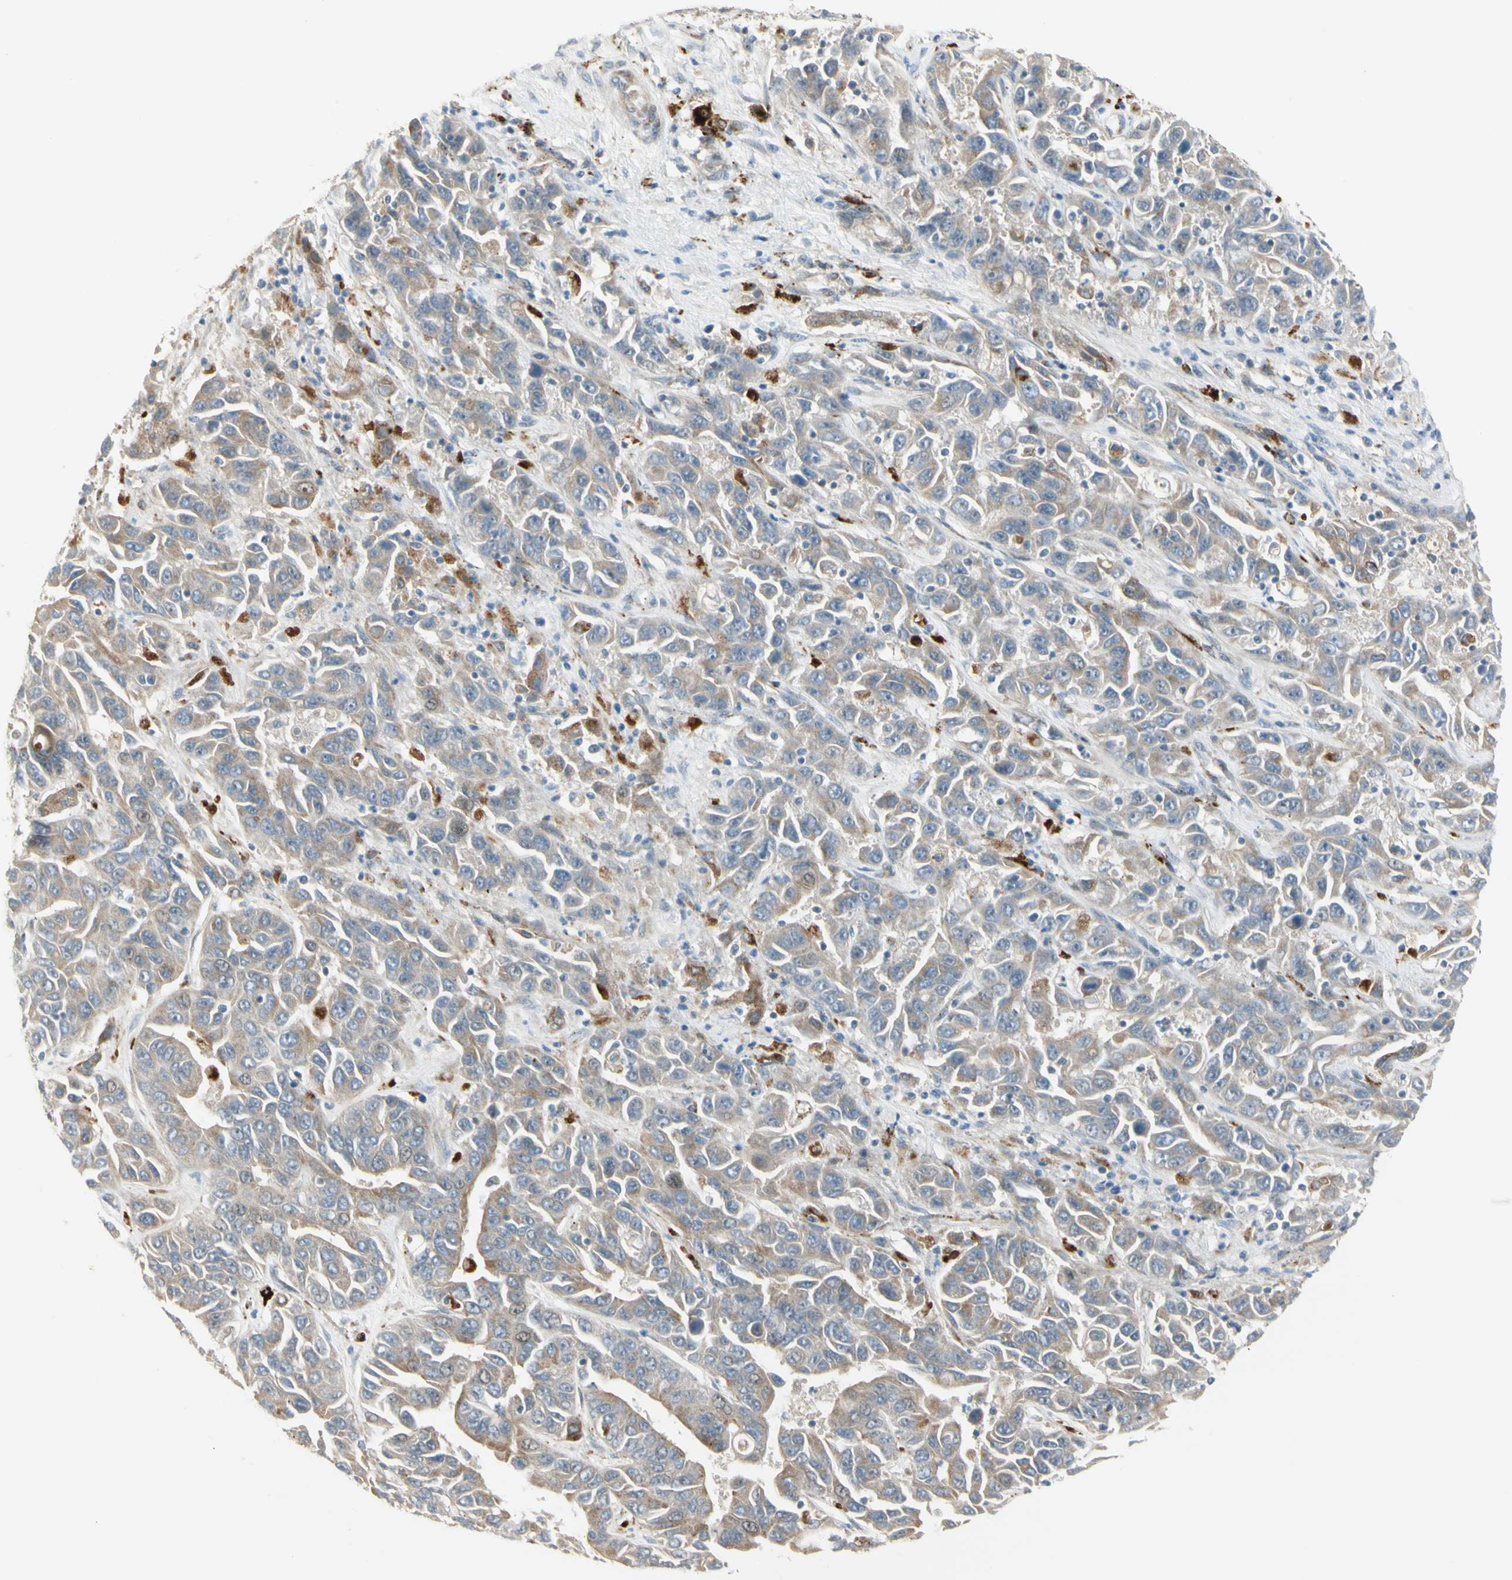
{"staining": {"intensity": "weak", "quantity": ">75%", "location": "cytoplasmic/membranous"}, "tissue": "liver cancer", "cell_type": "Tumor cells", "image_type": "cancer", "snomed": [{"axis": "morphology", "description": "Cholangiocarcinoma"}, {"axis": "topography", "description": "Liver"}], "caption": "Cholangiocarcinoma (liver) was stained to show a protein in brown. There is low levels of weak cytoplasmic/membranous staining in approximately >75% of tumor cells.", "gene": "NDFIP1", "patient": {"sex": "female", "age": 52}}